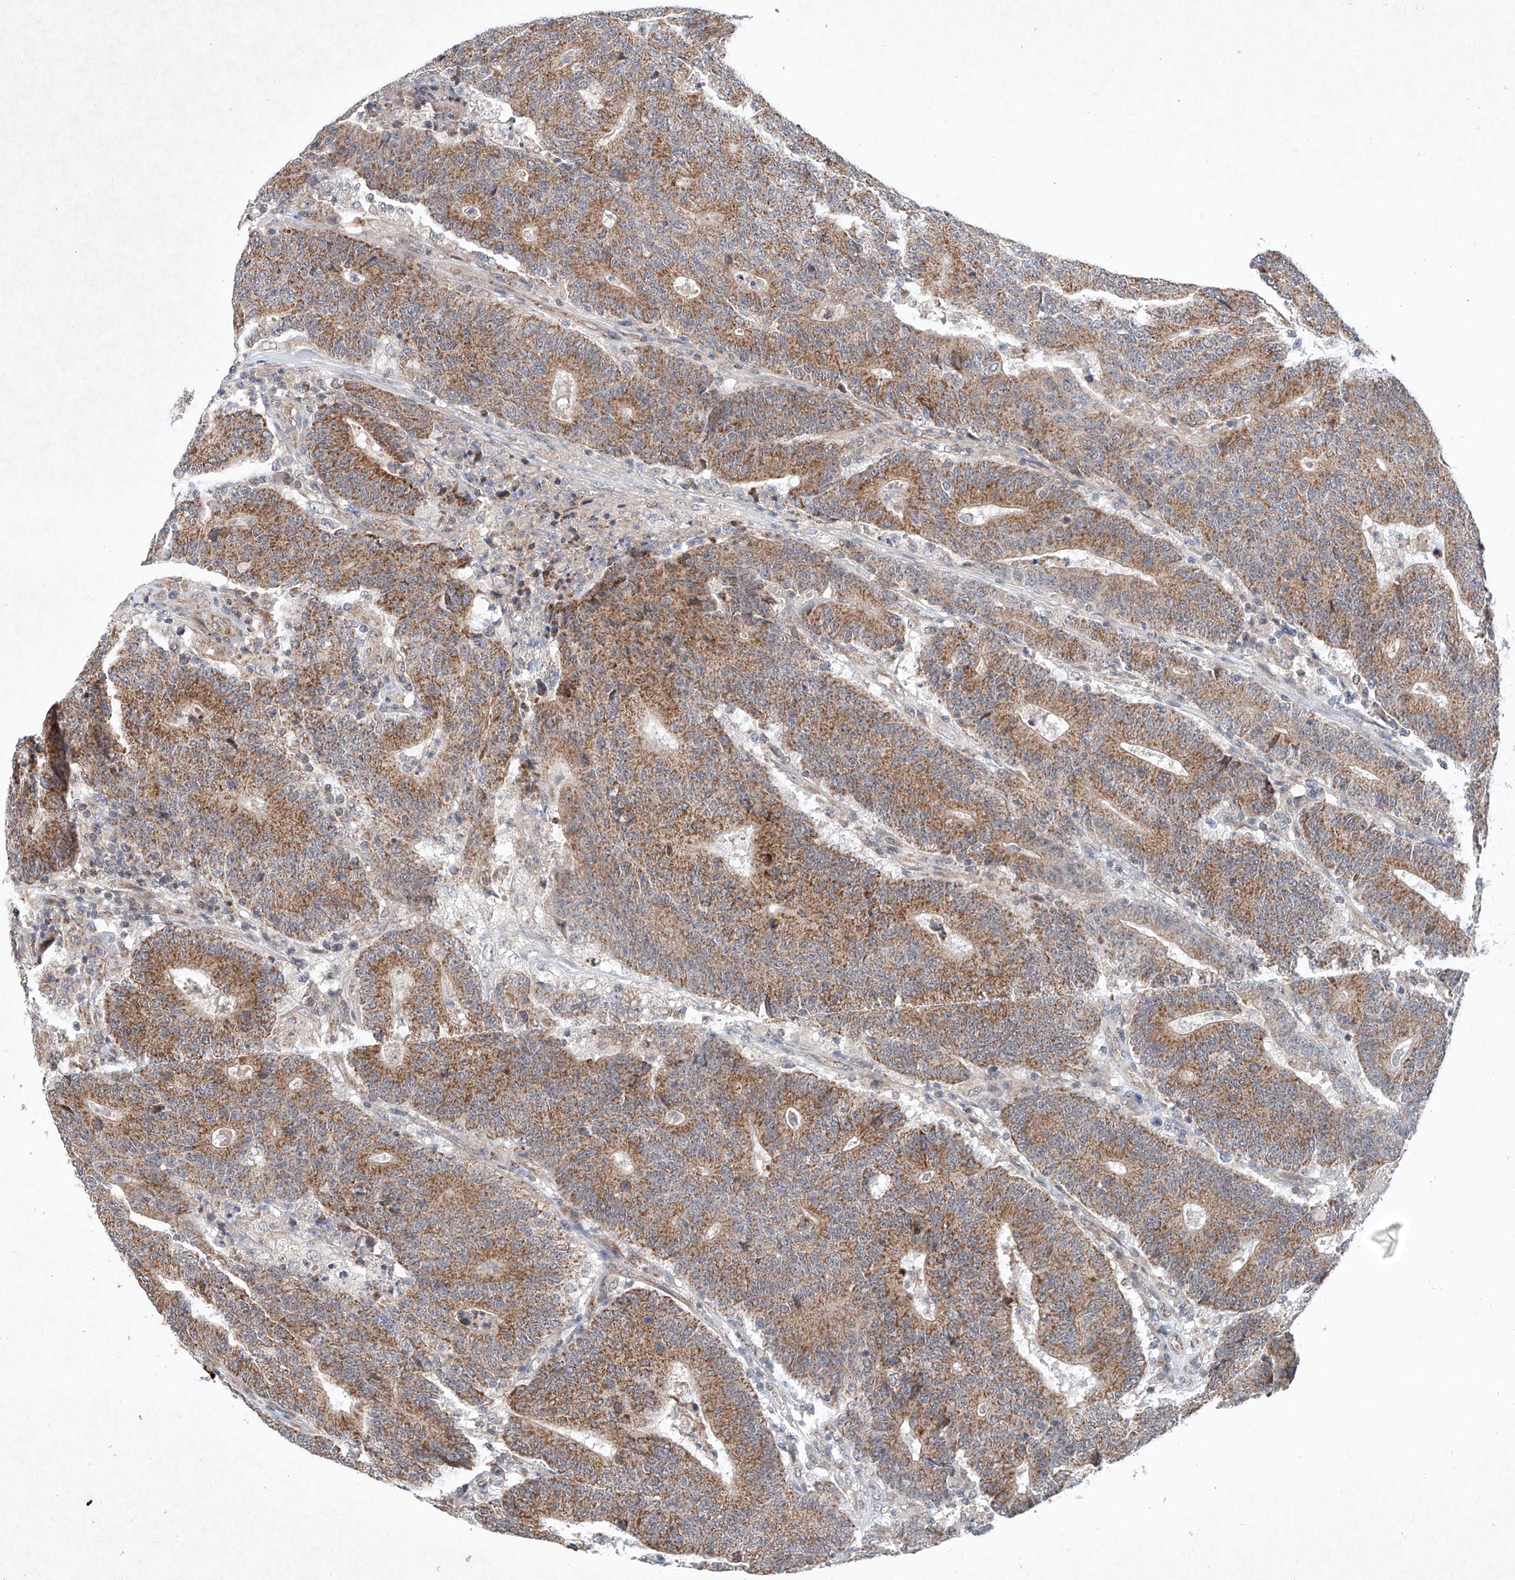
{"staining": {"intensity": "moderate", "quantity": ">75%", "location": "cytoplasmic/membranous"}, "tissue": "colorectal cancer", "cell_type": "Tumor cells", "image_type": "cancer", "snomed": [{"axis": "morphology", "description": "Normal tissue, NOS"}, {"axis": "morphology", "description": "Adenocarcinoma, NOS"}, {"axis": "topography", "description": "Colon"}], "caption": "This photomicrograph displays IHC staining of colorectal adenocarcinoma, with medium moderate cytoplasmic/membranous staining in approximately >75% of tumor cells.", "gene": "FASTK", "patient": {"sex": "female", "age": 75}}